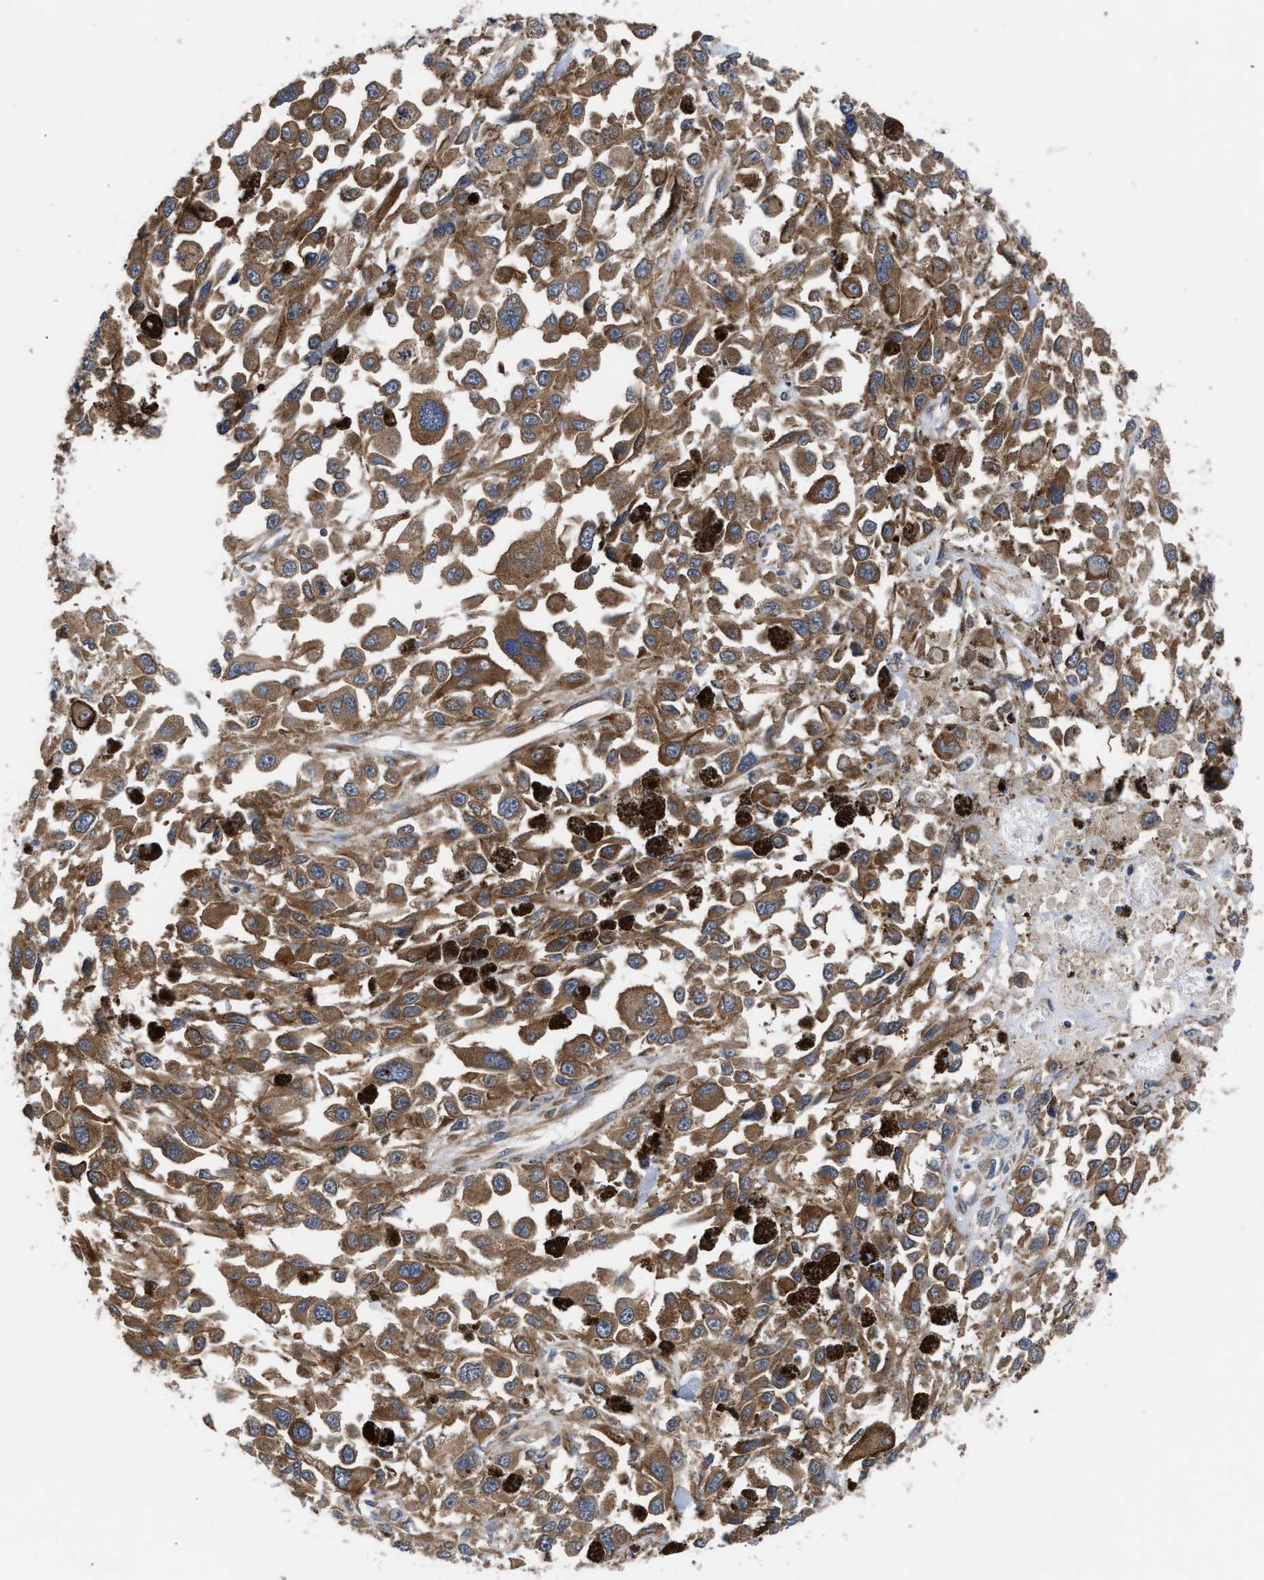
{"staining": {"intensity": "moderate", "quantity": ">75%", "location": "cytoplasmic/membranous"}, "tissue": "melanoma", "cell_type": "Tumor cells", "image_type": "cancer", "snomed": [{"axis": "morphology", "description": "Malignant melanoma, Metastatic site"}, {"axis": "topography", "description": "Lymph node"}], "caption": "Immunohistochemistry micrograph of neoplastic tissue: human malignant melanoma (metastatic site) stained using immunohistochemistry (IHC) shows medium levels of moderate protein expression localized specifically in the cytoplasmic/membranous of tumor cells, appearing as a cytoplasmic/membranous brown color.", "gene": "LAPTM4B", "patient": {"sex": "male", "age": 59}}